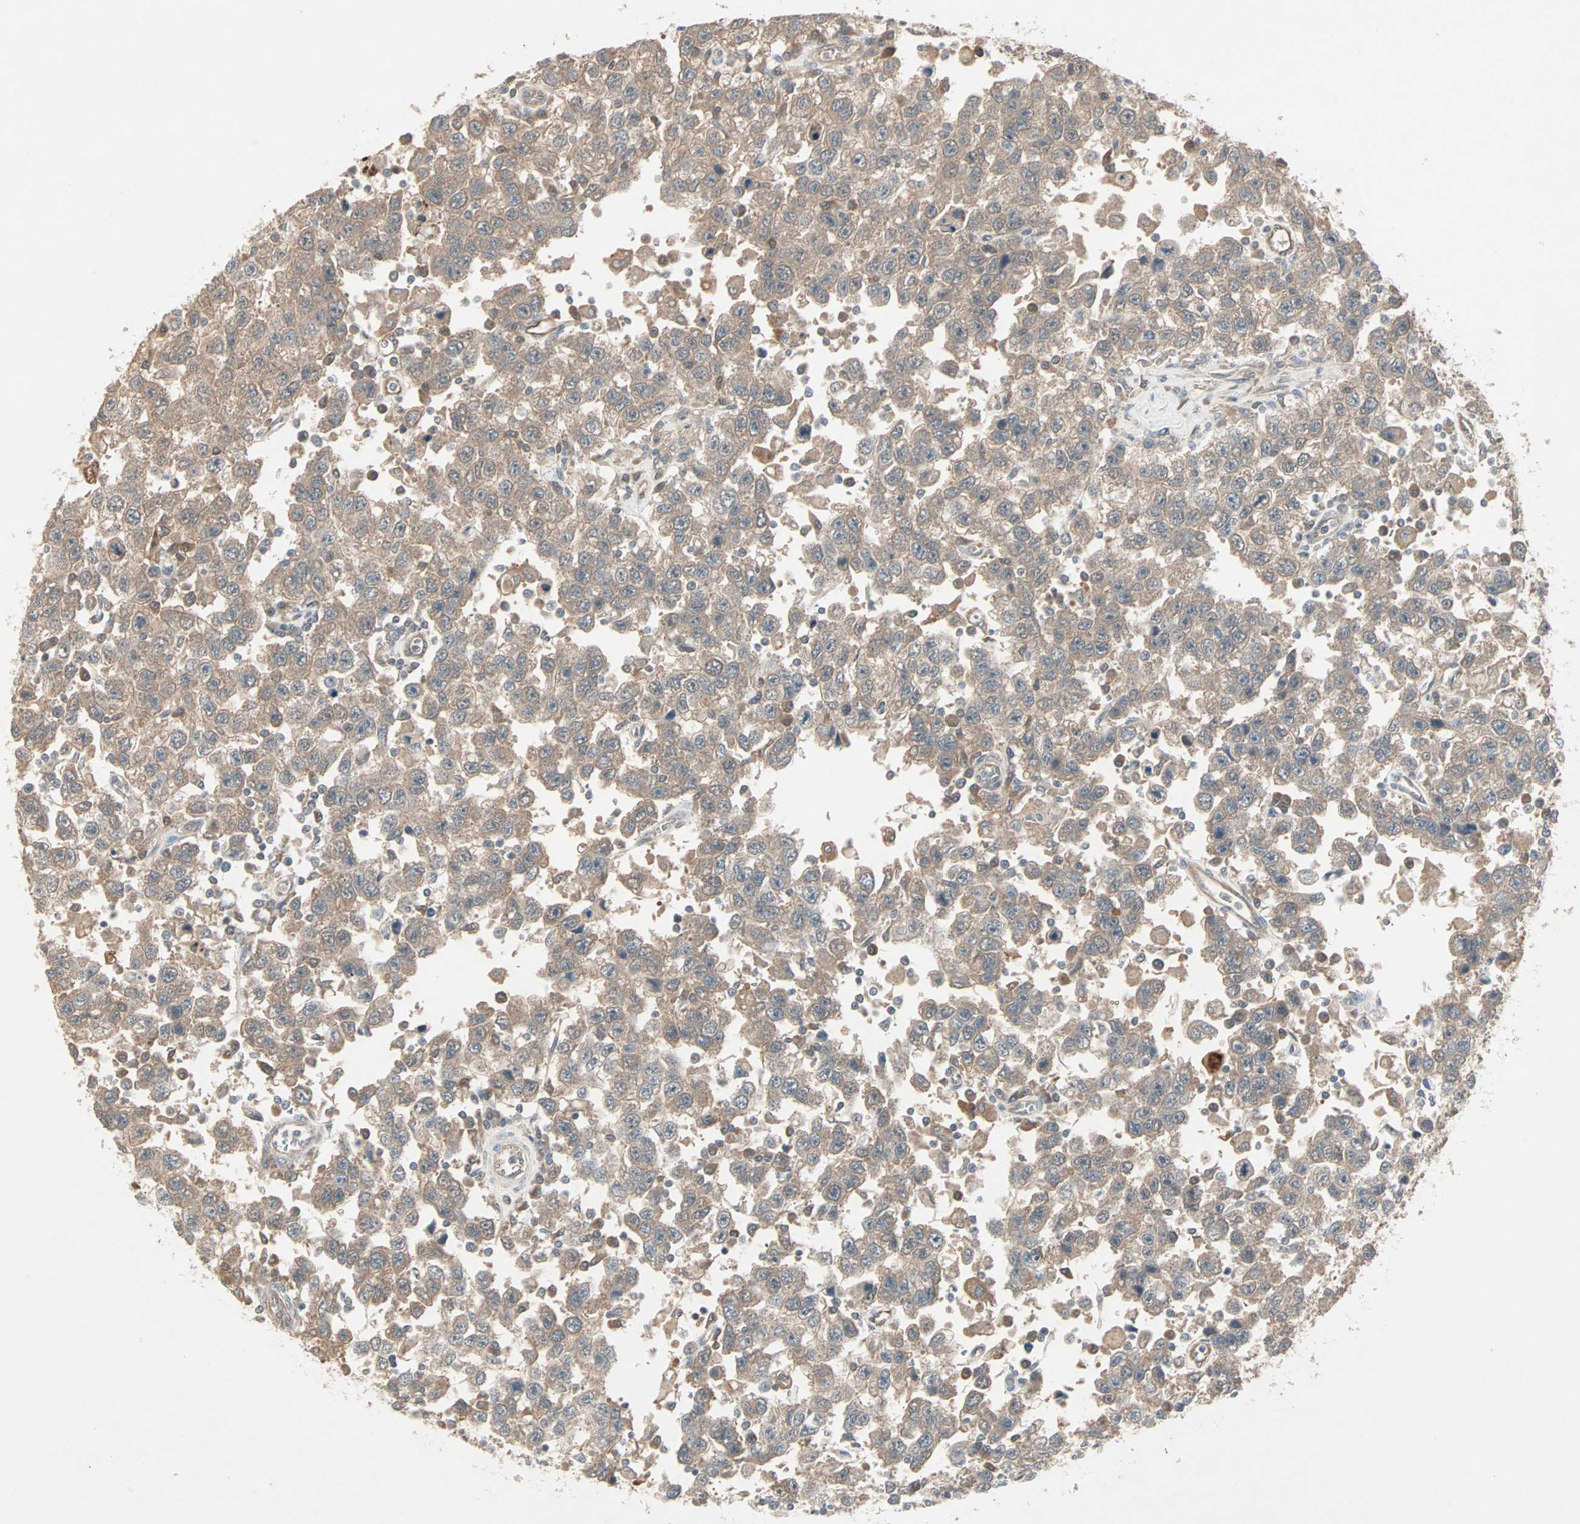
{"staining": {"intensity": "moderate", "quantity": "25%-75%", "location": "cytoplasmic/membranous"}, "tissue": "testis cancer", "cell_type": "Tumor cells", "image_type": "cancer", "snomed": [{"axis": "morphology", "description": "Seminoma, NOS"}, {"axis": "topography", "description": "Testis"}], "caption": "Immunohistochemical staining of seminoma (testis) displays medium levels of moderate cytoplasmic/membranous protein staining in approximately 25%-75% of tumor cells. Ihc stains the protein in brown and the nuclei are stained blue.", "gene": "JMJD7-PLA2G4B", "patient": {"sex": "male", "age": 41}}